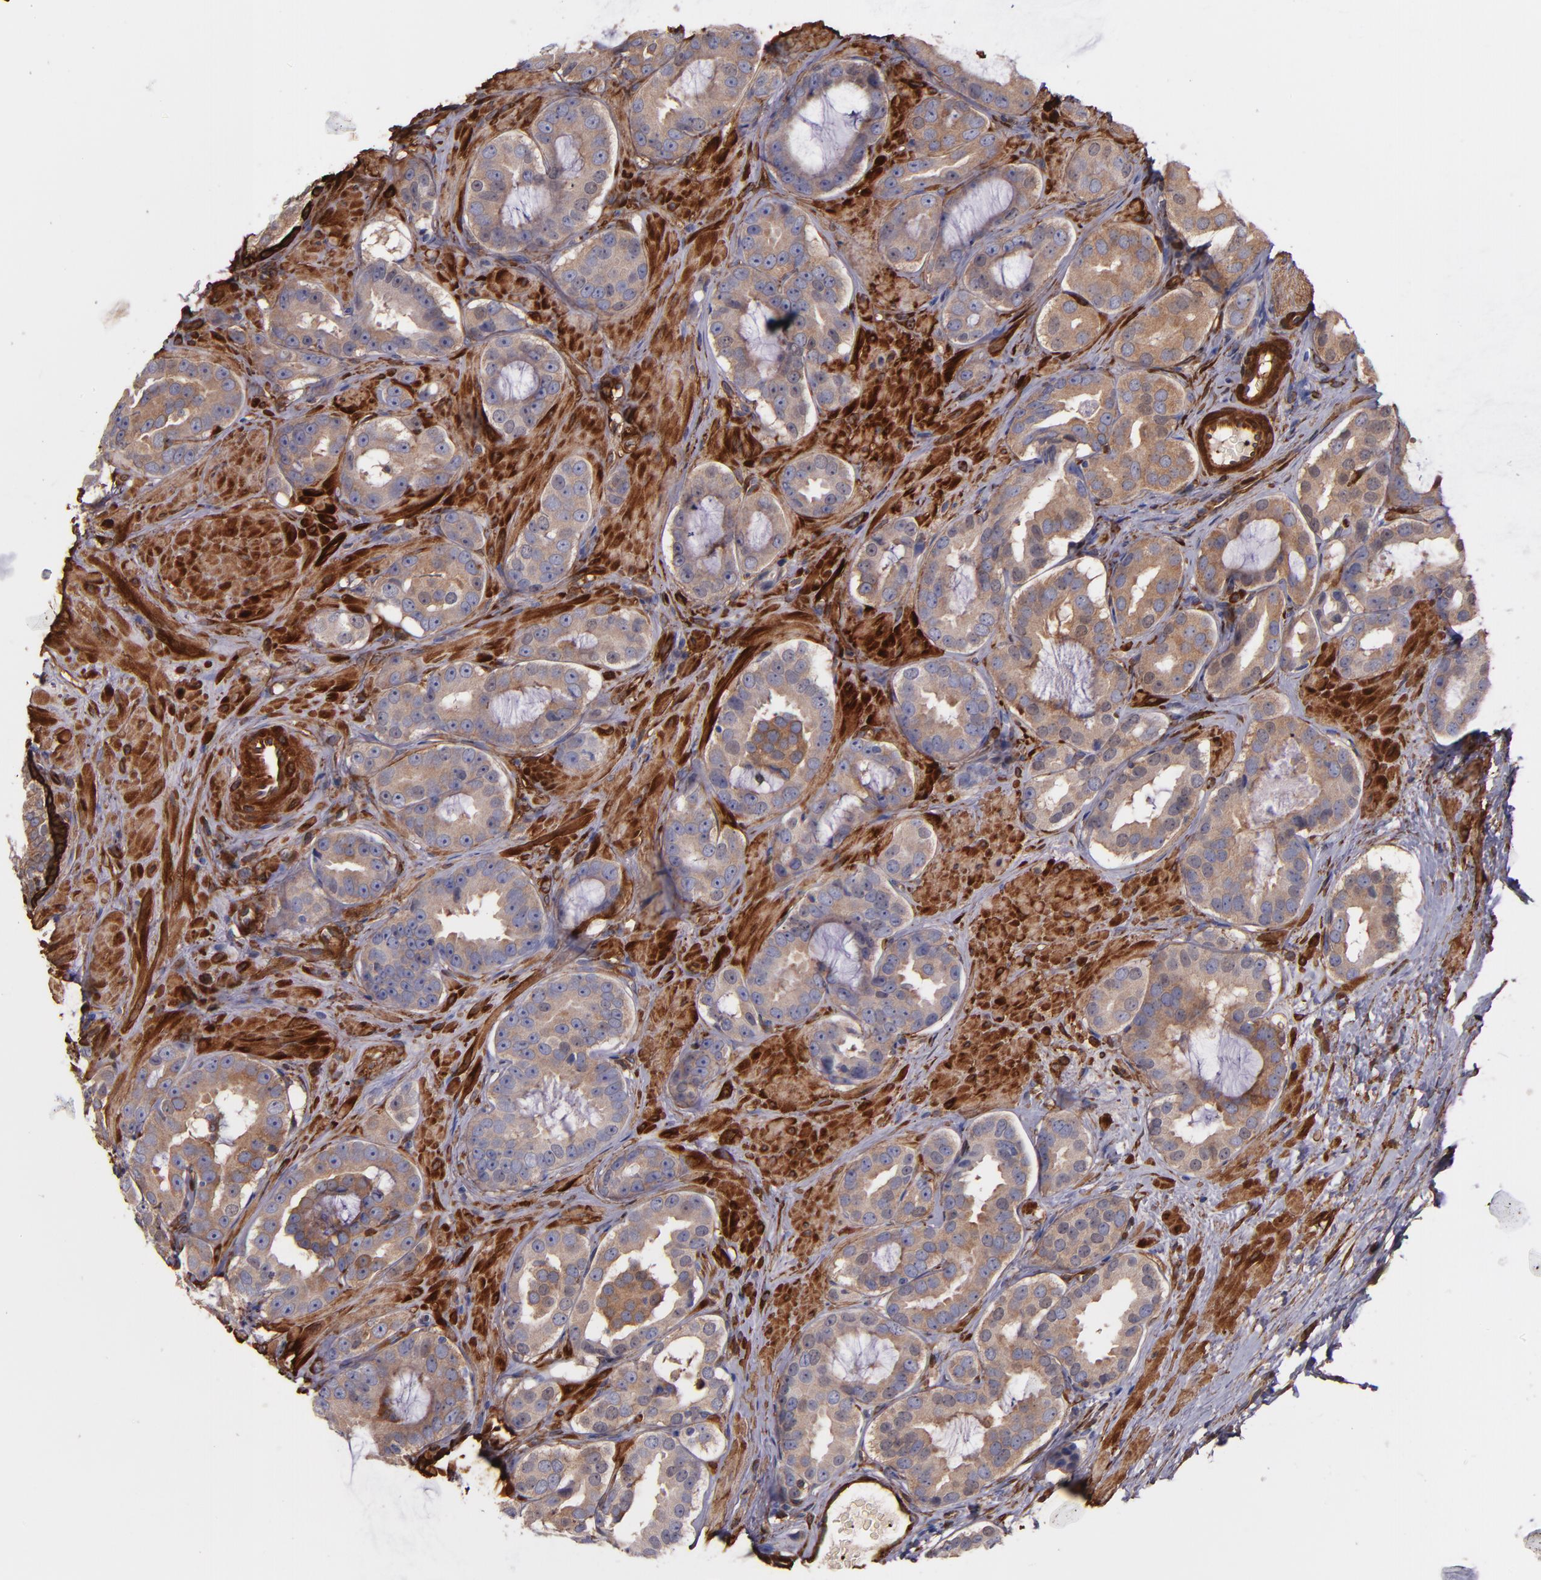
{"staining": {"intensity": "weak", "quantity": "25%-75%", "location": "cytoplasmic/membranous"}, "tissue": "prostate cancer", "cell_type": "Tumor cells", "image_type": "cancer", "snomed": [{"axis": "morphology", "description": "Adenocarcinoma, Low grade"}, {"axis": "topography", "description": "Prostate"}], "caption": "Tumor cells exhibit weak cytoplasmic/membranous expression in about 25%-75% of cells in prostate cancer (adenocarcinoma (low-grade)). (Stains: DAB in brown, nuclei in blue, Microscopy: brightfield microscopy at high magnification).", "gene": "VCL", "patient": {"sex": "male", "age": 59}}